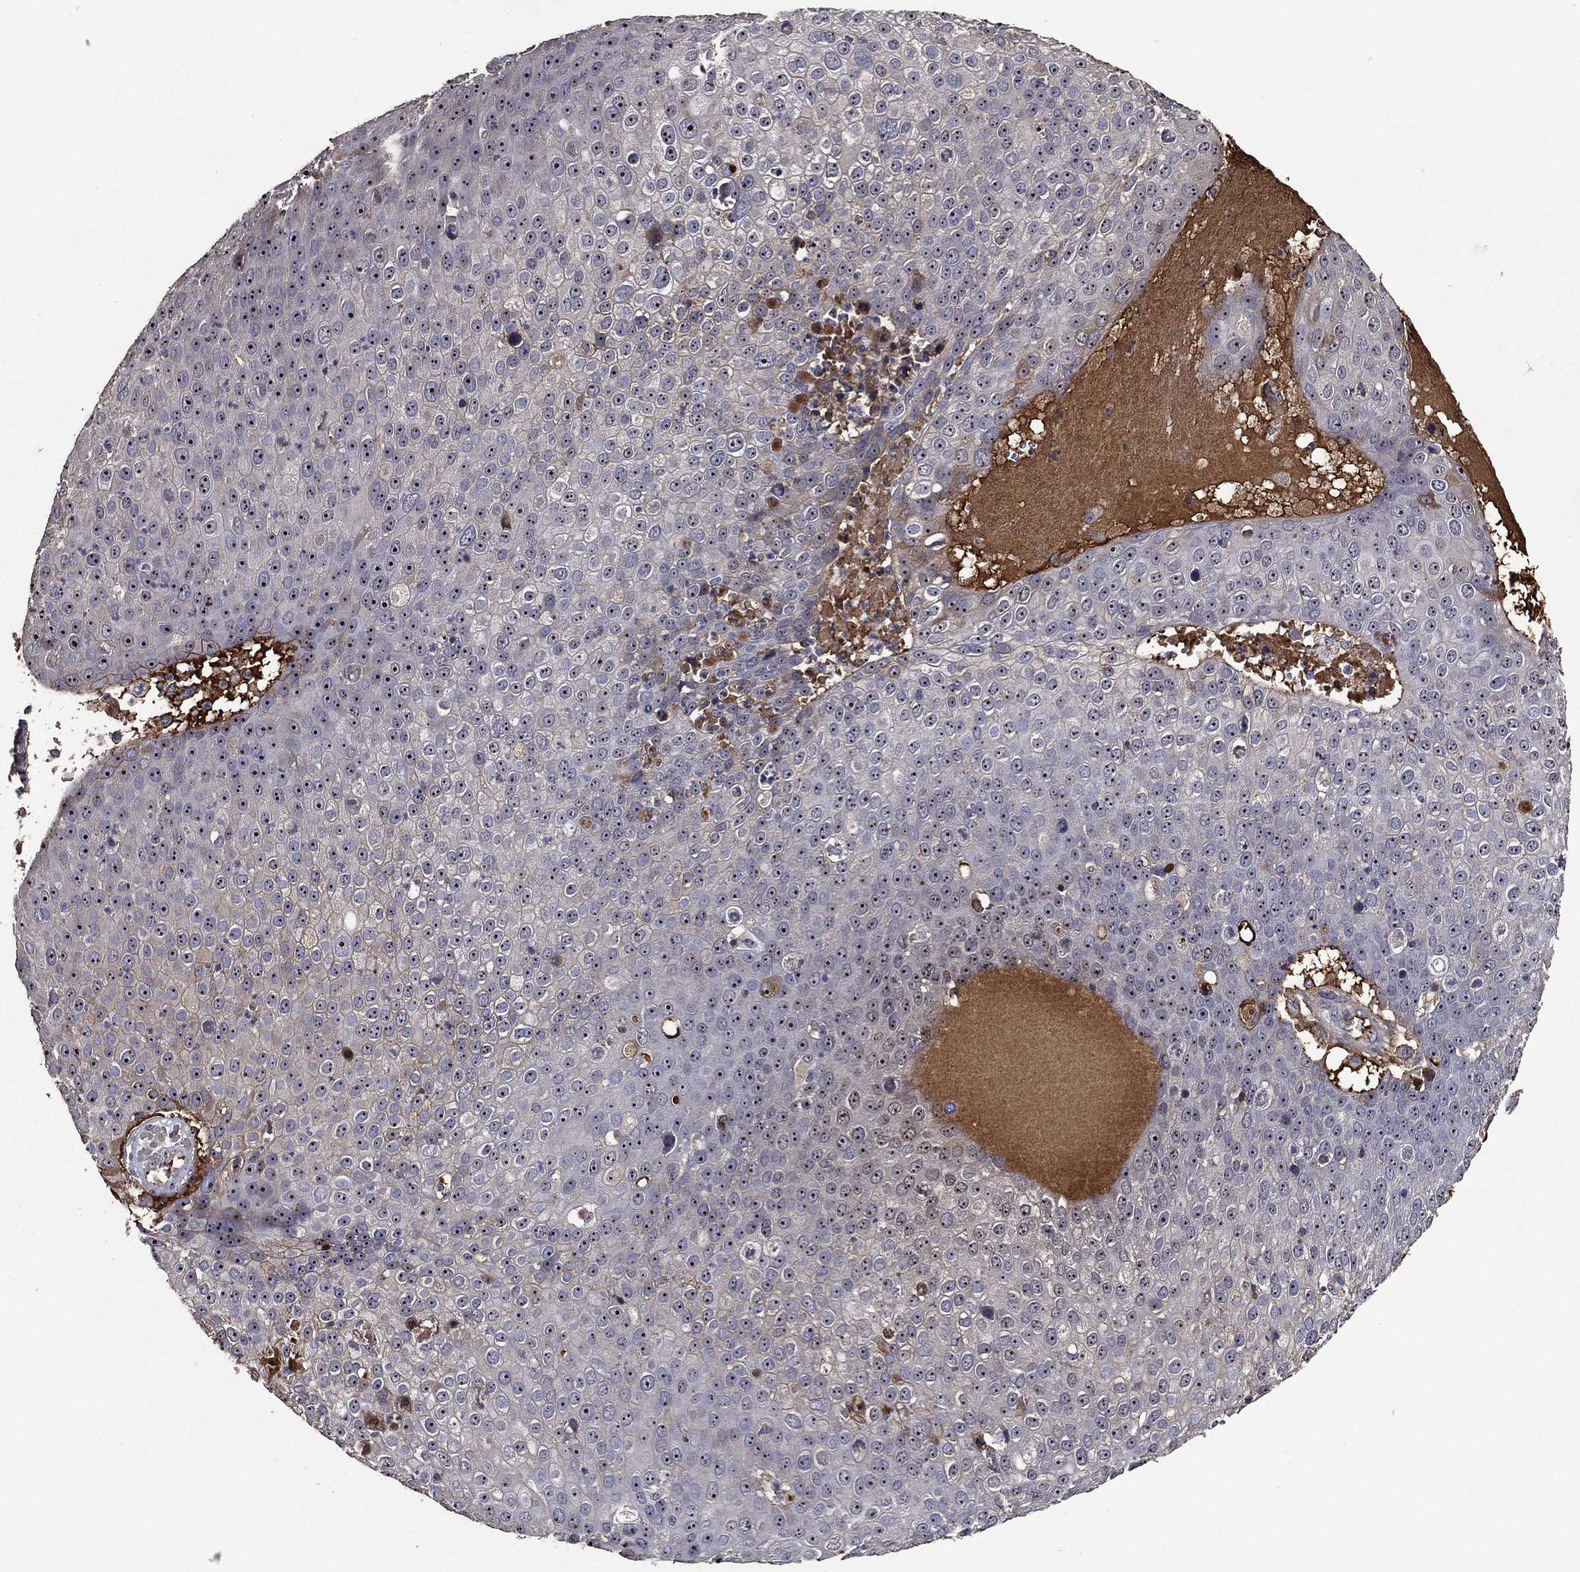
{"staining": {"intensity": "moderate", "quantity": ">75%", "location": "nuclear"}, "tissue": "skin cancer", "cell_type": "Tumor cells", "image_type": "cancer", "snomed": [{"axis": "morphology", "description": "Squamous cell carcinoma, NOS"}, {"axis": "topography", "description": "Skin"}], "caption": "Approximately >75% of tumor cells in squamous cell carcinoma (skin) display moderate nuclear protein positivity as visualized by brown immunohistochemical staining.", "gene": "EFNA1", "patient": {"sex": "male", "age": 71}}